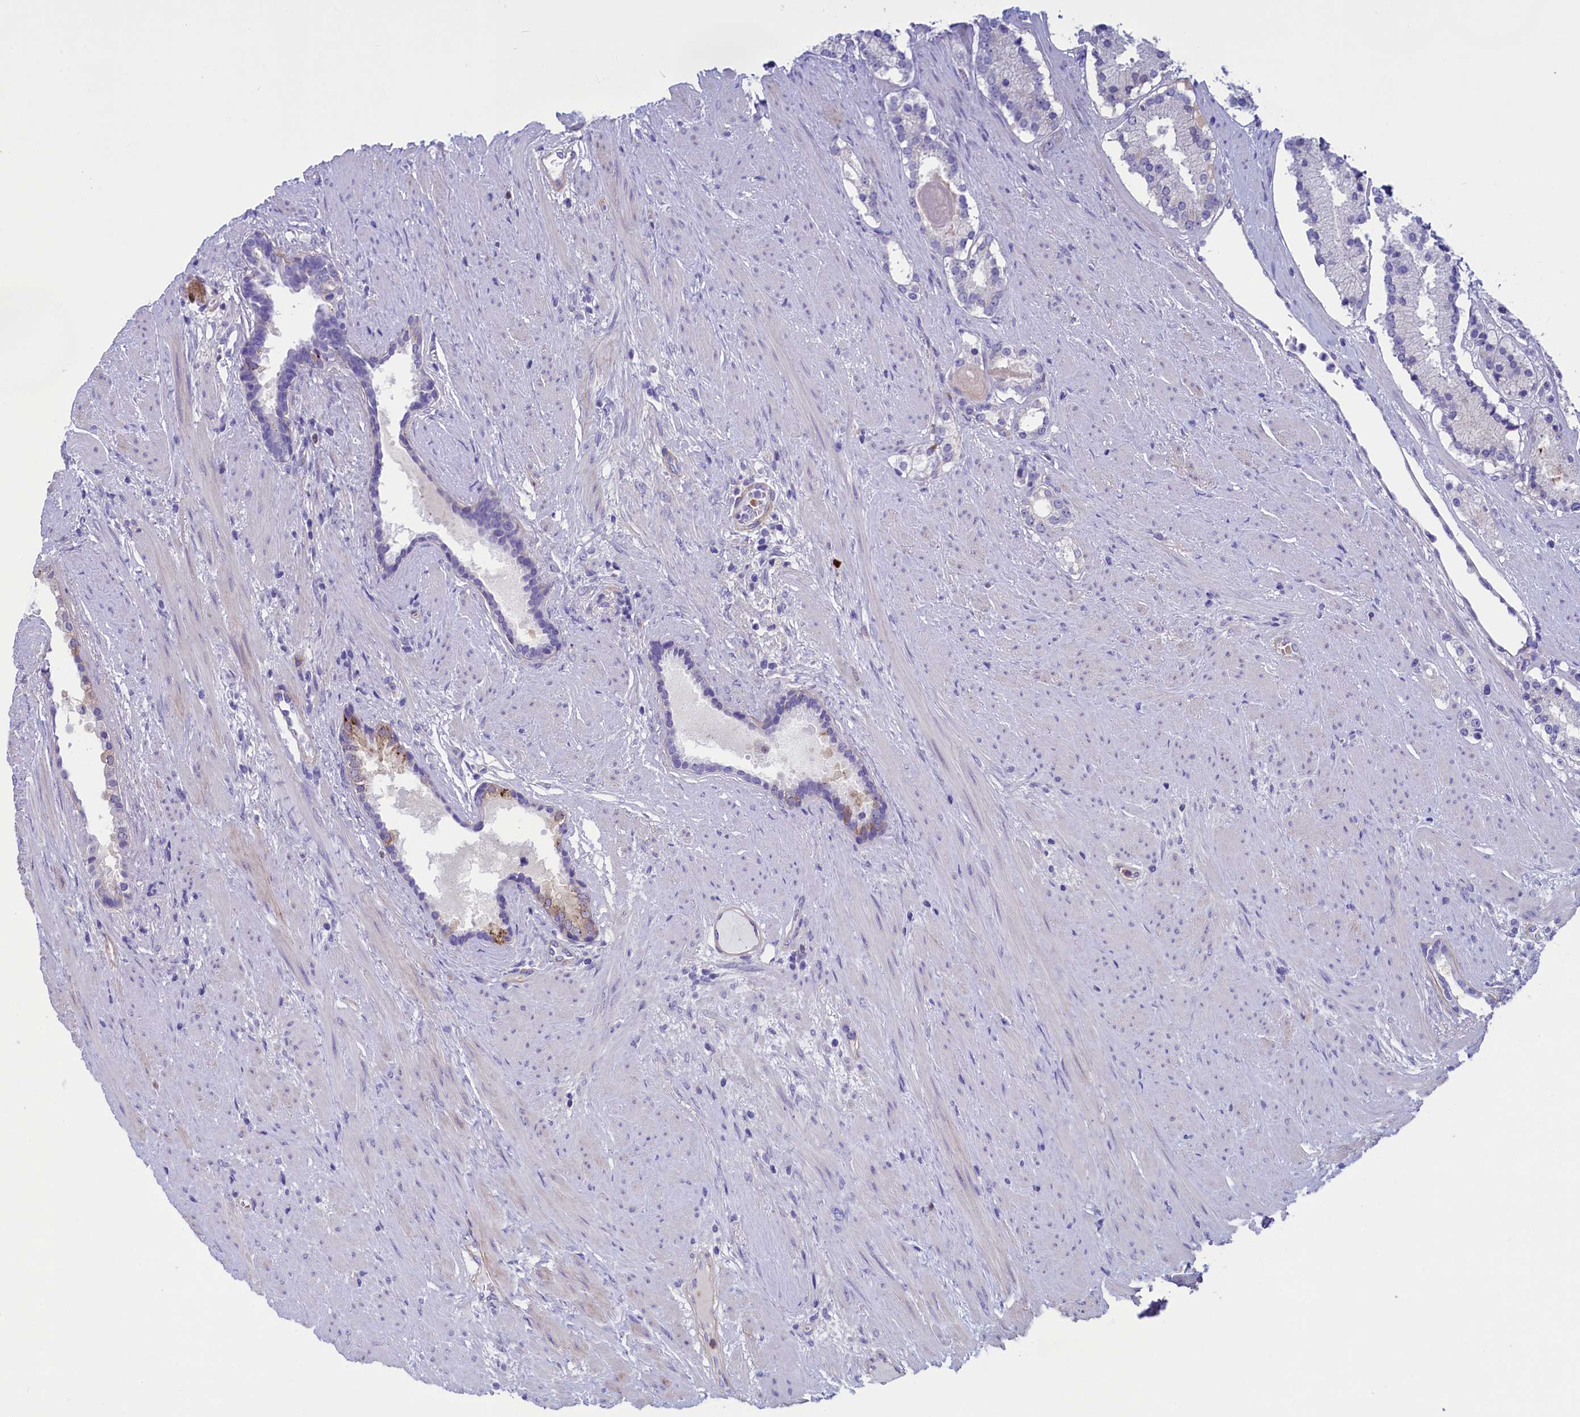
{"staining": {"intensity": "negative", "quantity": "none", "location": "none"}, "tissue": "prostate cancer", "cell_type": "Tumor cells", "image_type": "cancer", "snomed": [{"axis": "morphology", "description": "Adenocarcinoma, Low grade"}, {"axis": "topography", "description": "Prostate"}], "caption": "Prostate cancer (adenocarcinoma (low-grade)) stained for a protein using immunohistochemistry reveals no positivity tumor cells.", "gene": "LOXL1", "patient": {"sex": "male", "age": 59}}